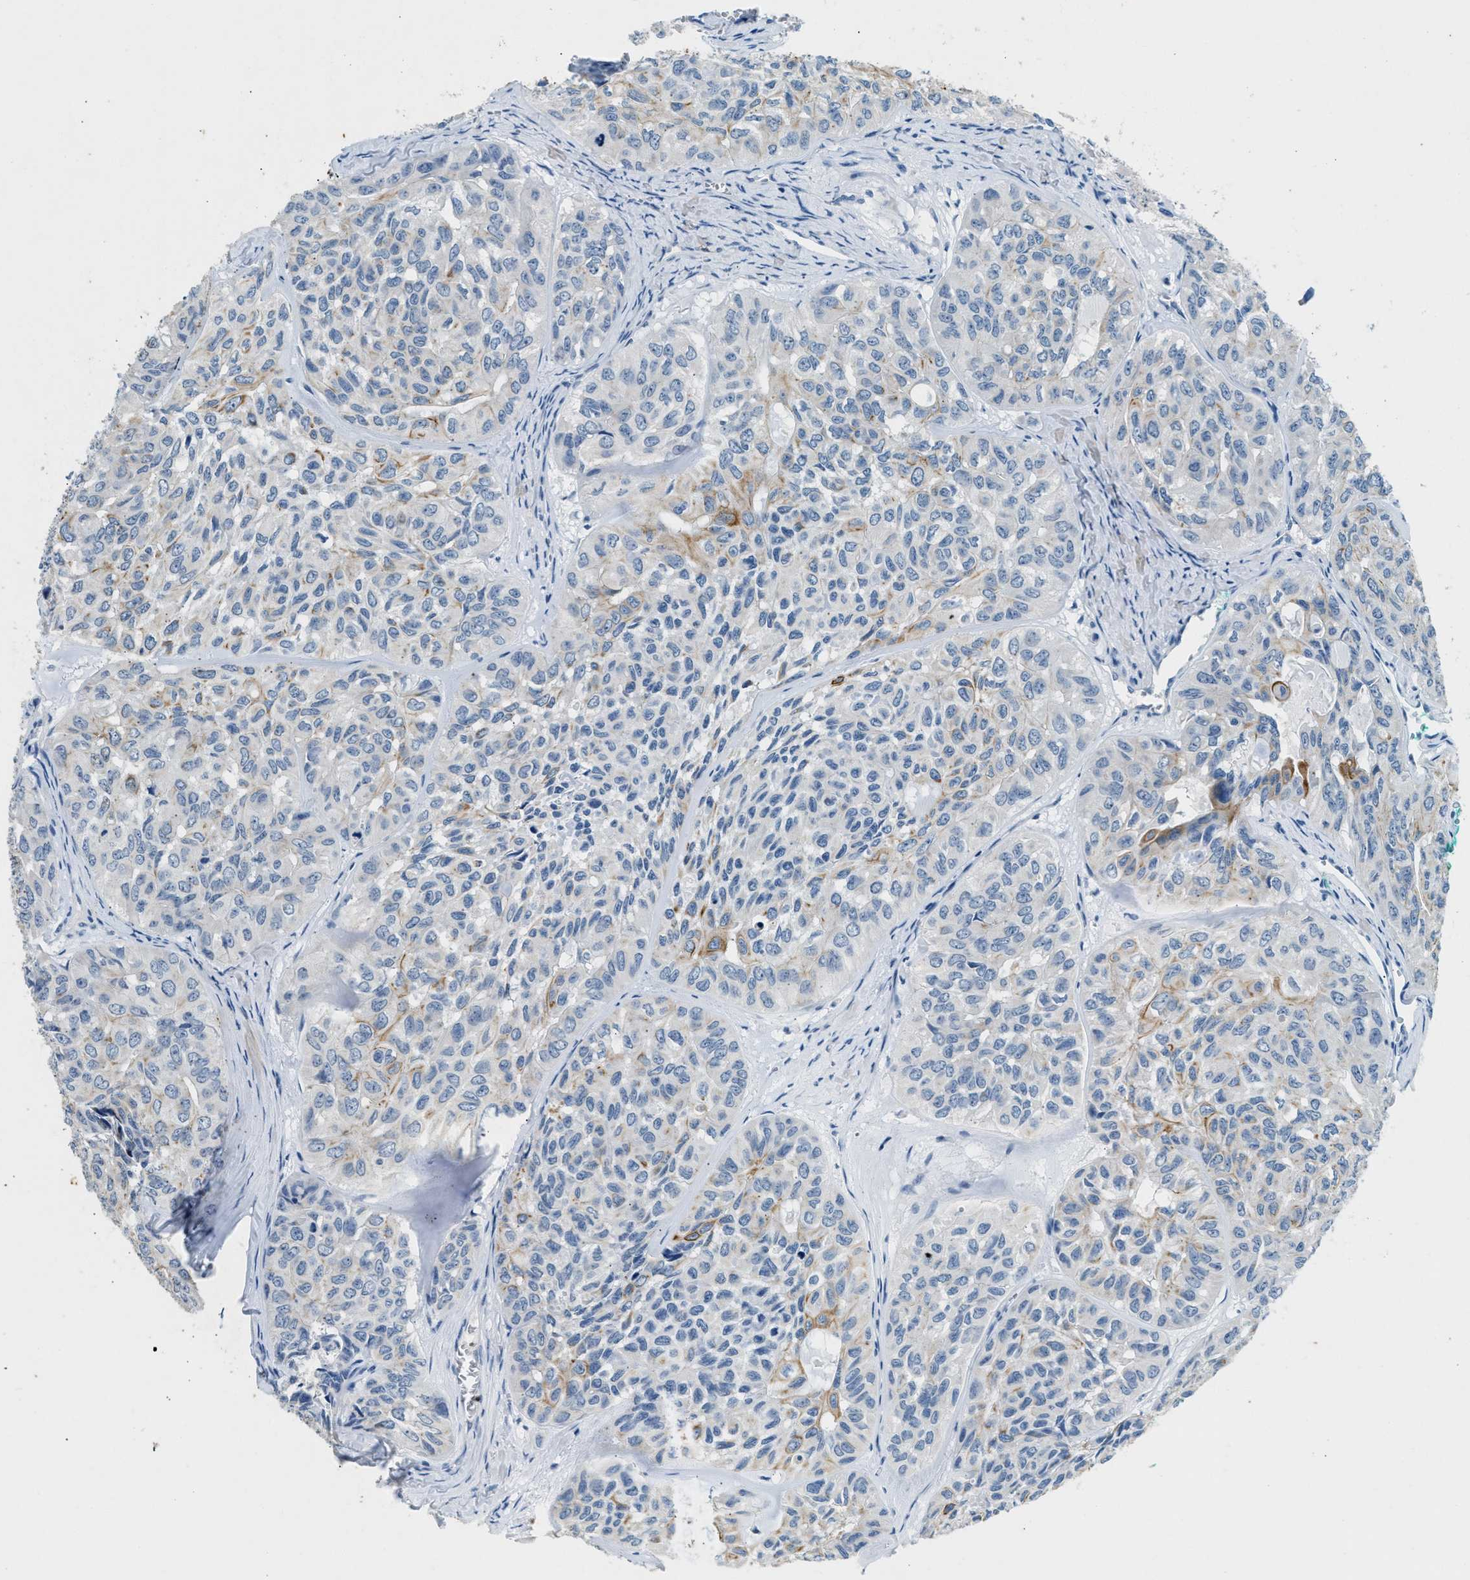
{"staining": {"intensity": "weak", "quantity": "25%-75%", "location": "cytoplasmic/membranous"}, "tissue": "head and neck cancer", "cell_type": "Tumor cells", "image_type": "cancer", "snomed": [{"axis": "morphology", "description": "Adenocarcinoma, NOS"}, {"axis": "topography", "description": "Salivary gland, NOS"}, {"axis": "topography", "description": "Head-Neck"}], "caption": "Protein analysis of head and neck adenocarcinoma tissue reveals weak cytoplasmic/membranous staining in about 25%-75% of tumor cells.", "gene": "CFAP20", "patient": {"sex": "female", "age": 76}}